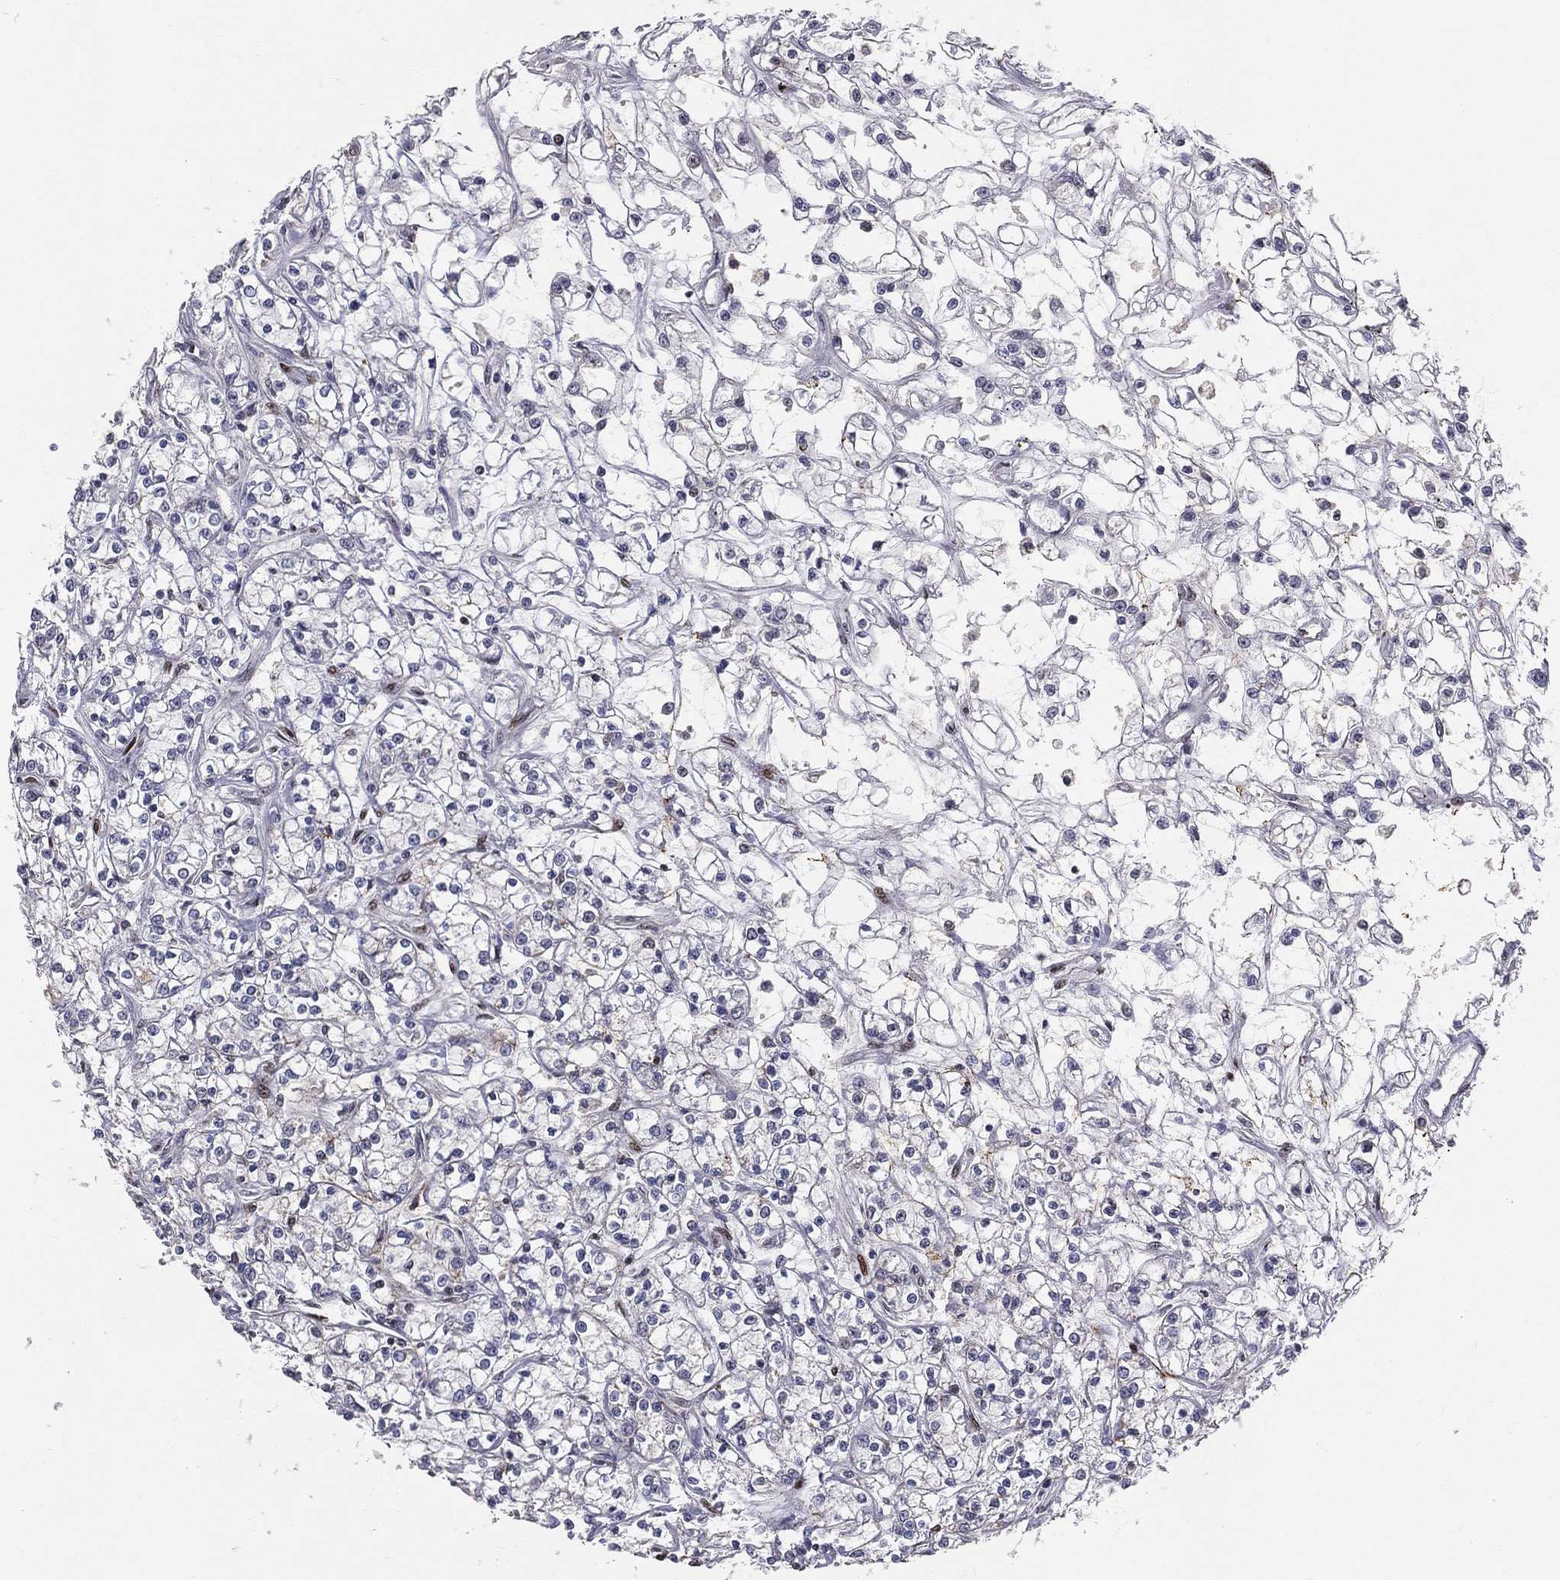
{"staining": {"intensity": "negative", "quantity": "none", "location": "none"}, "tissue": "renal cancer", "cell_type": "Tumor cells", "image_type": "cancer", "snomed": [{"axis": "morphology", "description": "Adenocarcinoma, NOS"}, {"axis": "topography", "description": "Kidney"}], "caption": "High power microscopy photomicrograph of an immunohistochemistry (IHC) image of adenocarcinoma (renal), revealing no significant expression in tumor cells.", "gene": "ZEB1", "patient": {"sex": "female", "age": 59}}